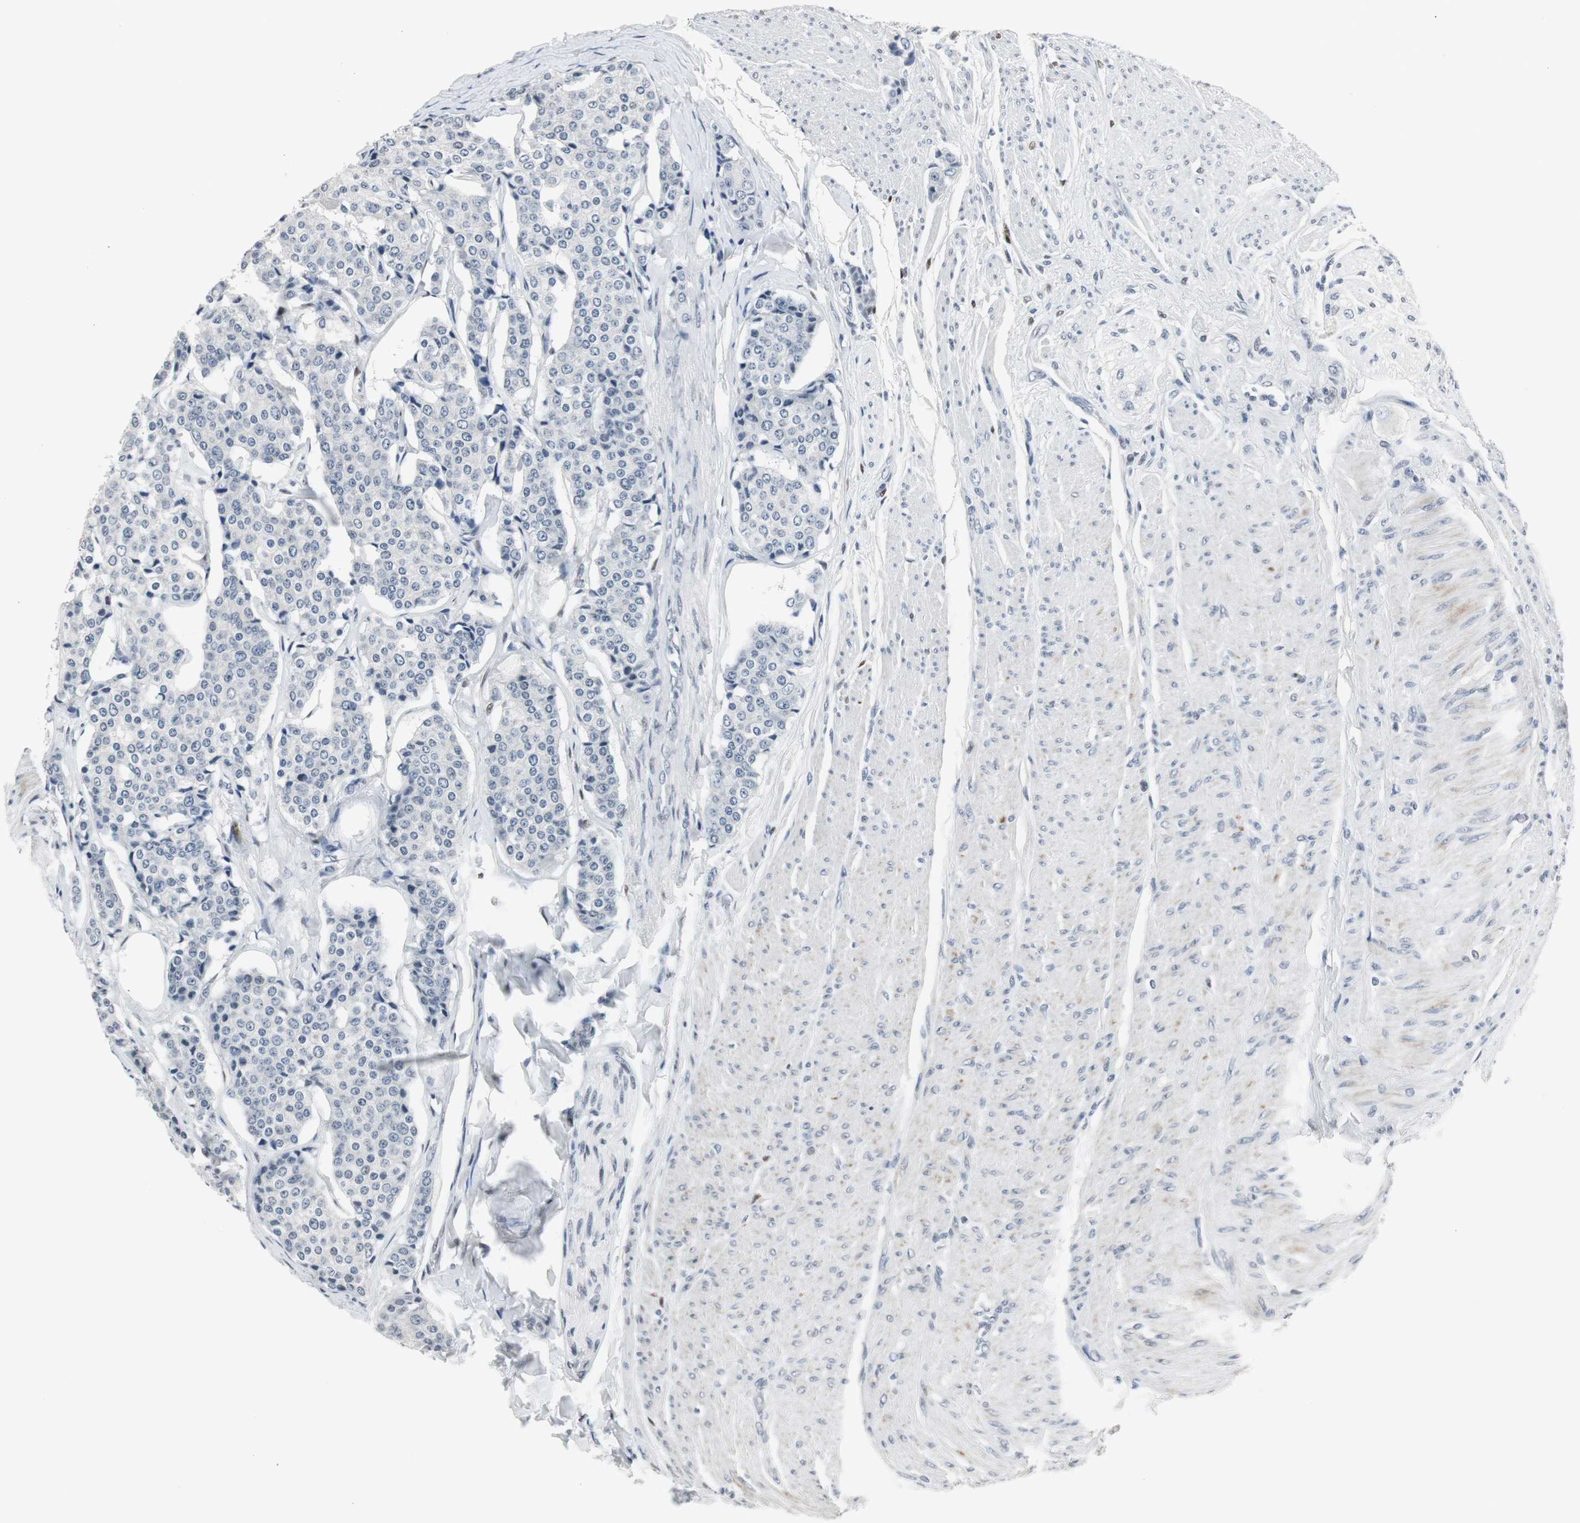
{"staining": {"intensity": "negative", "quantity": "none", "location": "none"}, "tissue": "carcinoid", "cell_type": "Tumor cells", "image_type": "cancer", "snomed": [{"axis": "morphology", "description": "Carcinoid, malignant, NOS"}, {"axis": "topography", "description": "Colon"}], "caption": "This is a micrograph of IHC staining of carcinoid (malignant), which shows no positivity in tumor cells.", "gene": "ELK1", "patient": {"sex": "female", "age": 61}}